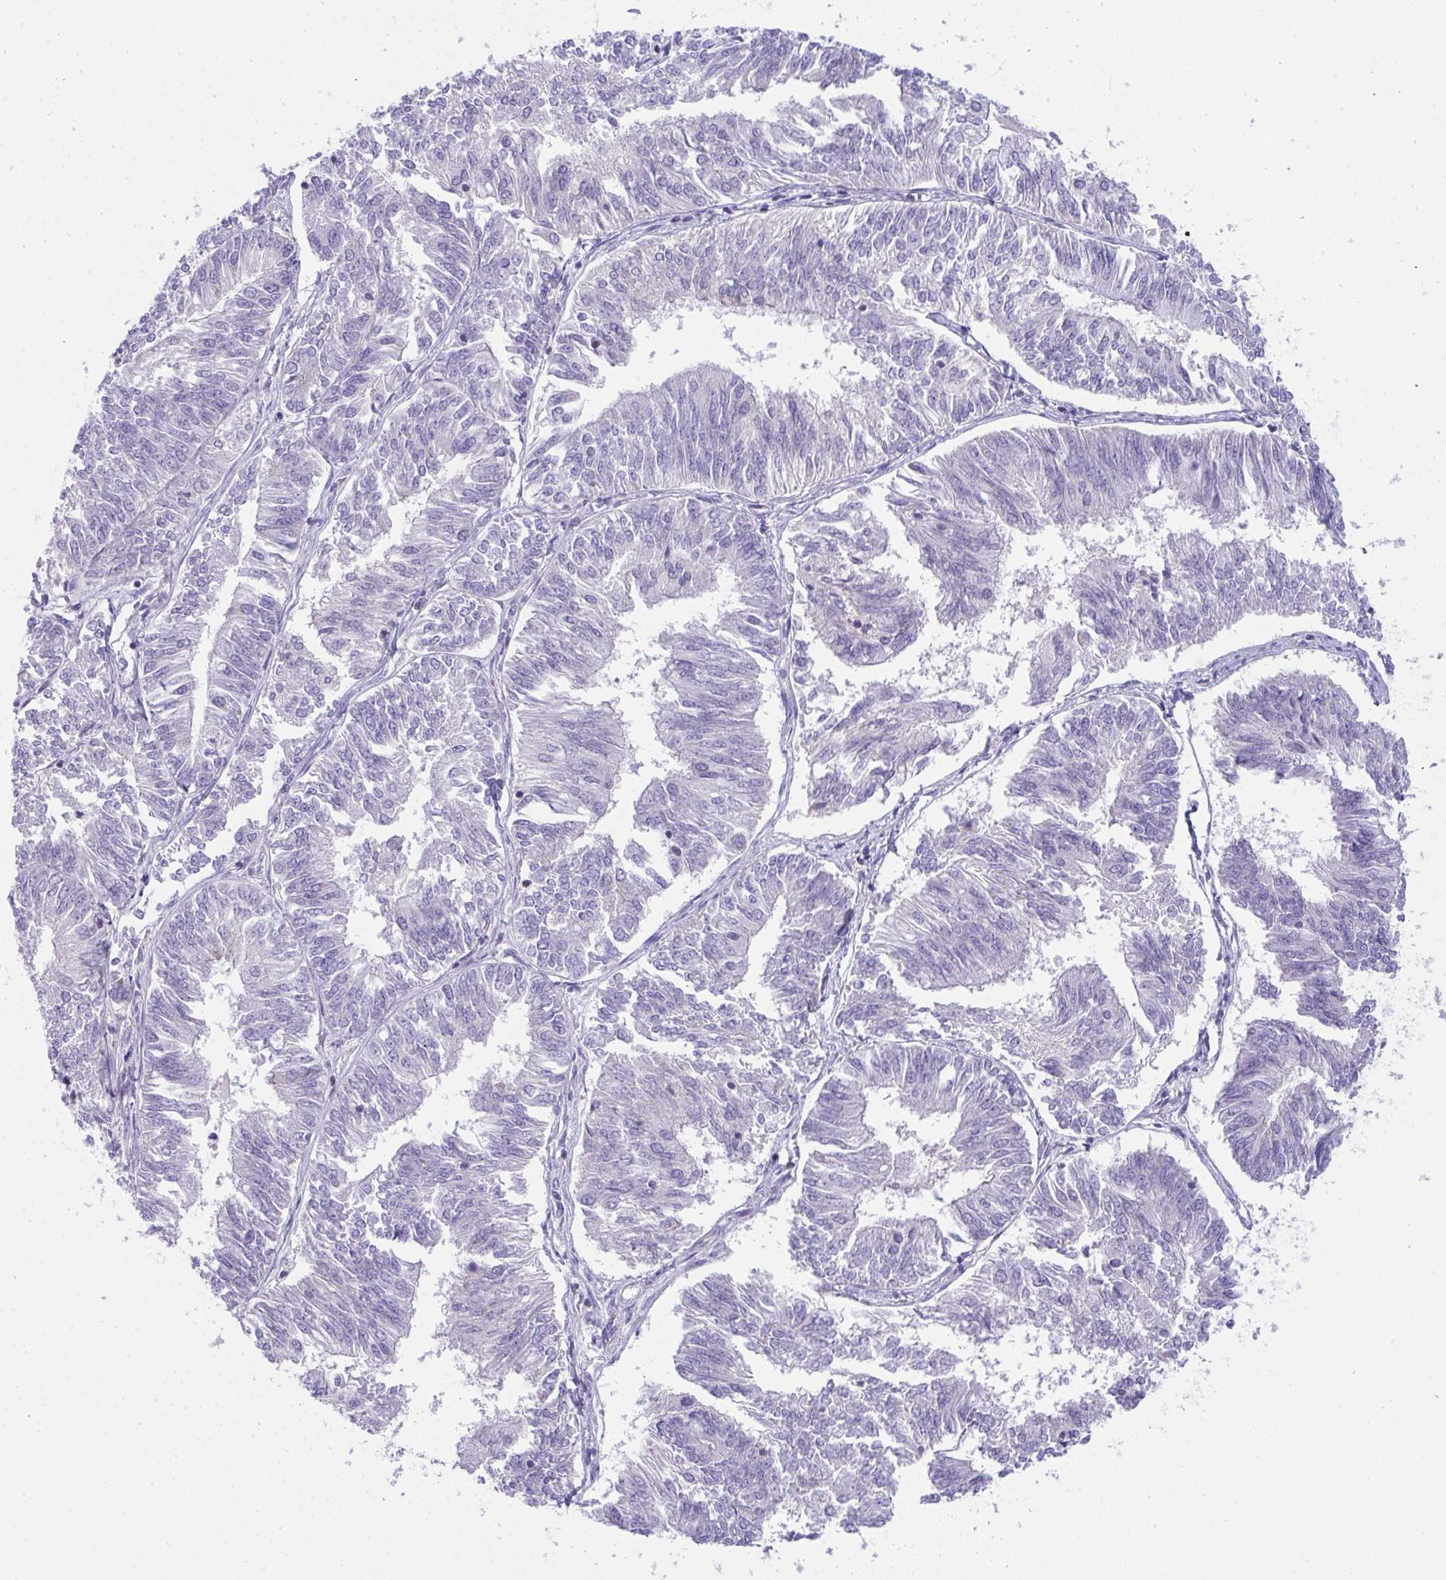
{"staining": {"intensity": "negative", "quantity": "none", "location": "none"}, "tissue": "endometrial cancer", "cell_type": "Tumor cells", "image_type": "cancer", "snomed": [{"axis": "morphology", "description": "Adenocarcinoma, NOS"}, {"axis": "topography", "description": "Endometrium"}], "caption": "IHC photomicrograph of human endometrial cancer (adenocarcinoma) stained for a protein (brown), which shows no expression in tumor cells.", "gene": "PLA2G12B", "patient": {"sex": "female", "age": 58}}